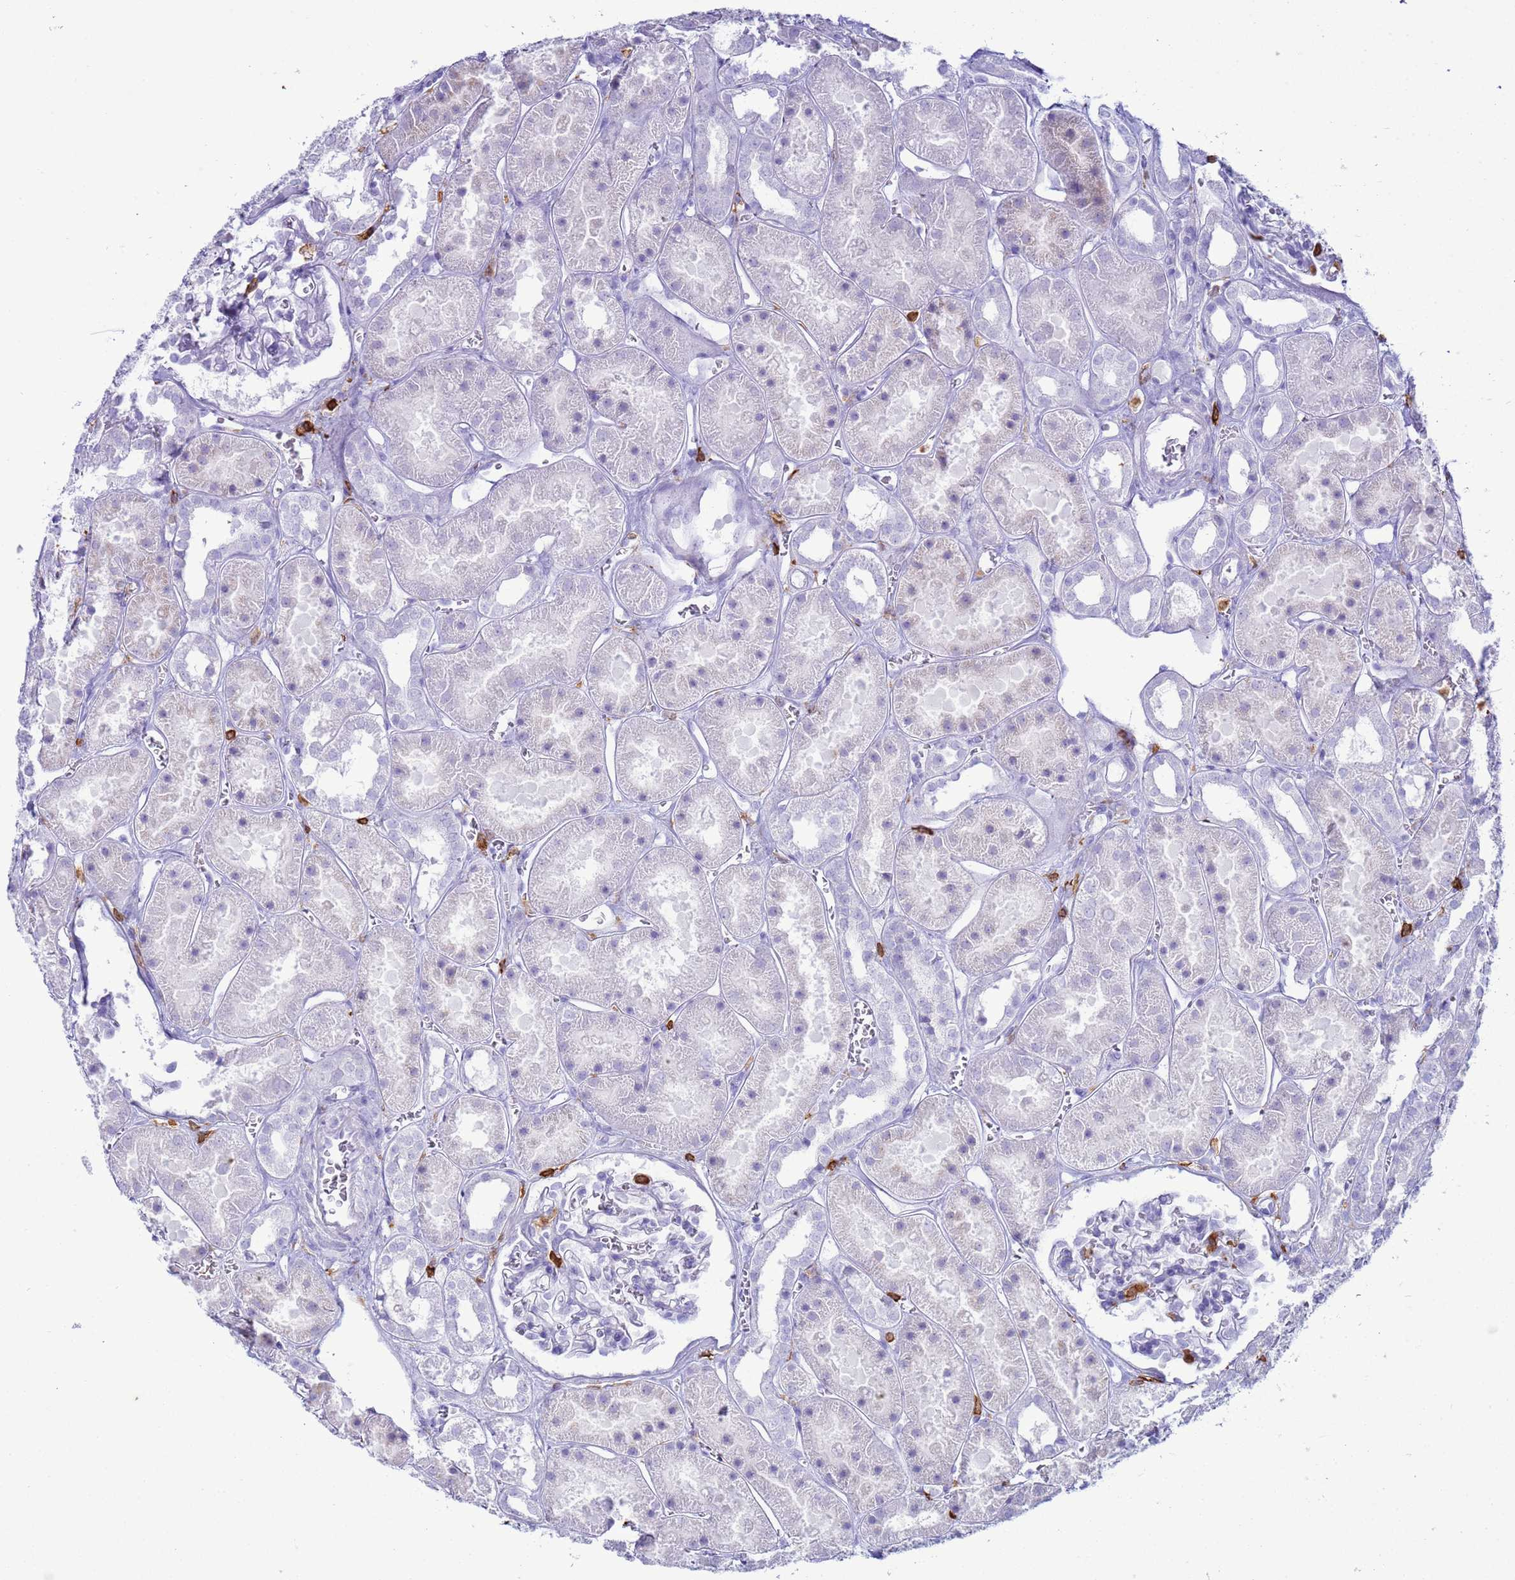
{"staining": {"intensity": "negative", "quantity": "none", "location": "none"}, "tissue": "kidney", "cell_type": "Cells in glomeruli", "image_type": "normal", "snomed": [{"axis": "morphology", "description": "Normal tissue, NOS"}, {"axis": "topography", "description": "Kidney"}], "caption": "Cells in glomeruli are negative for brown protein staining in benign kidney.", "gene": "IRF5", "patient": {"sex": "female", "age": 41}}